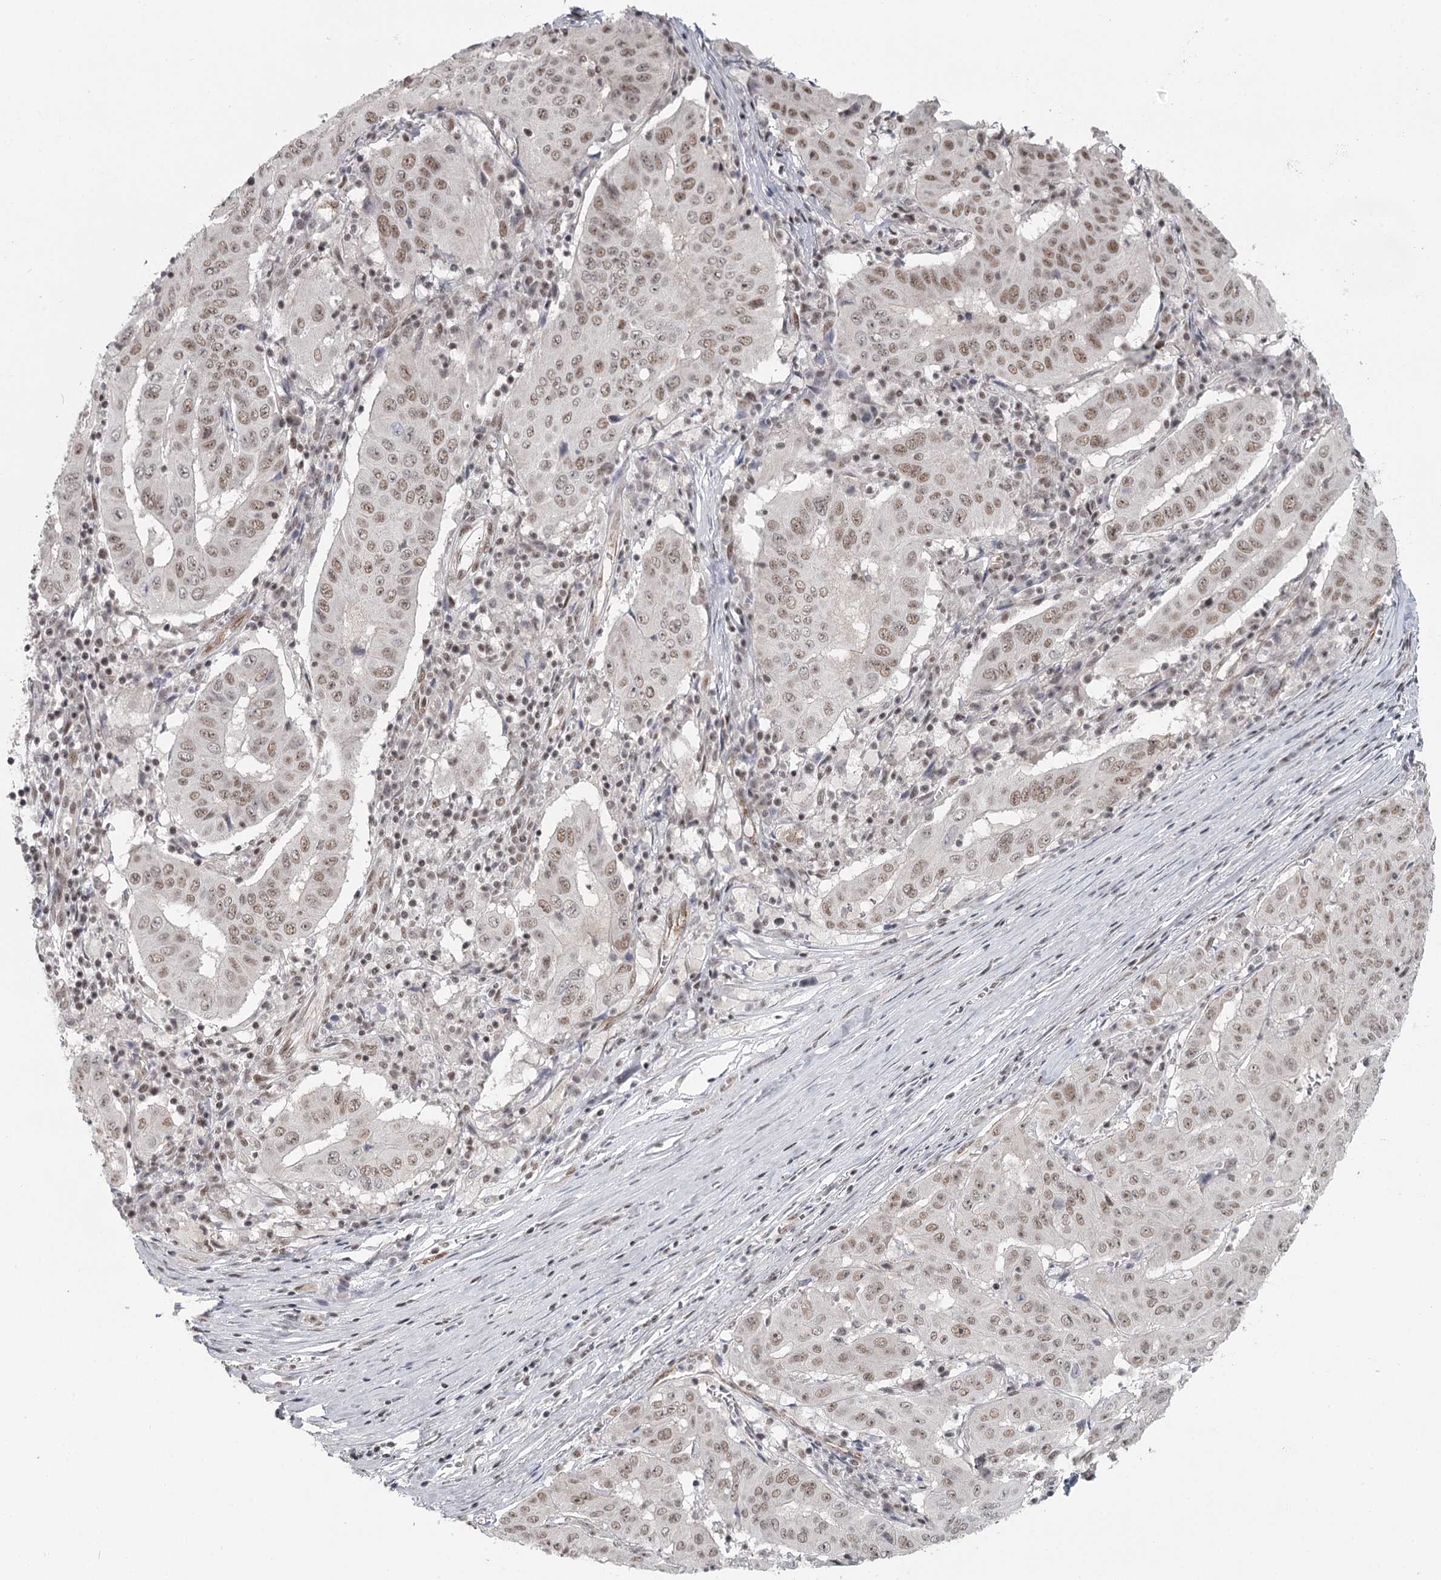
{"staining": {"intensity": "moderate", "quantity": ">75%", "location": "nuclear"}, "tissue": "pancreatic cancer", "cell_type": "Tumor cells", "image_type": "cancer", "snomed": [{"axis": "morphology", "description": "Adenocarcinoma, NOS"}, {"axis": "topography", "description": "Pancreas"}], "caption": "Tumor cells reveal medium levels of moderate nuclear expression in approximately >75% of cells in human pancreatic adenocarcinoma.", "gene": "FAM13C", "patient": {"sex": "male", "age": 63}}